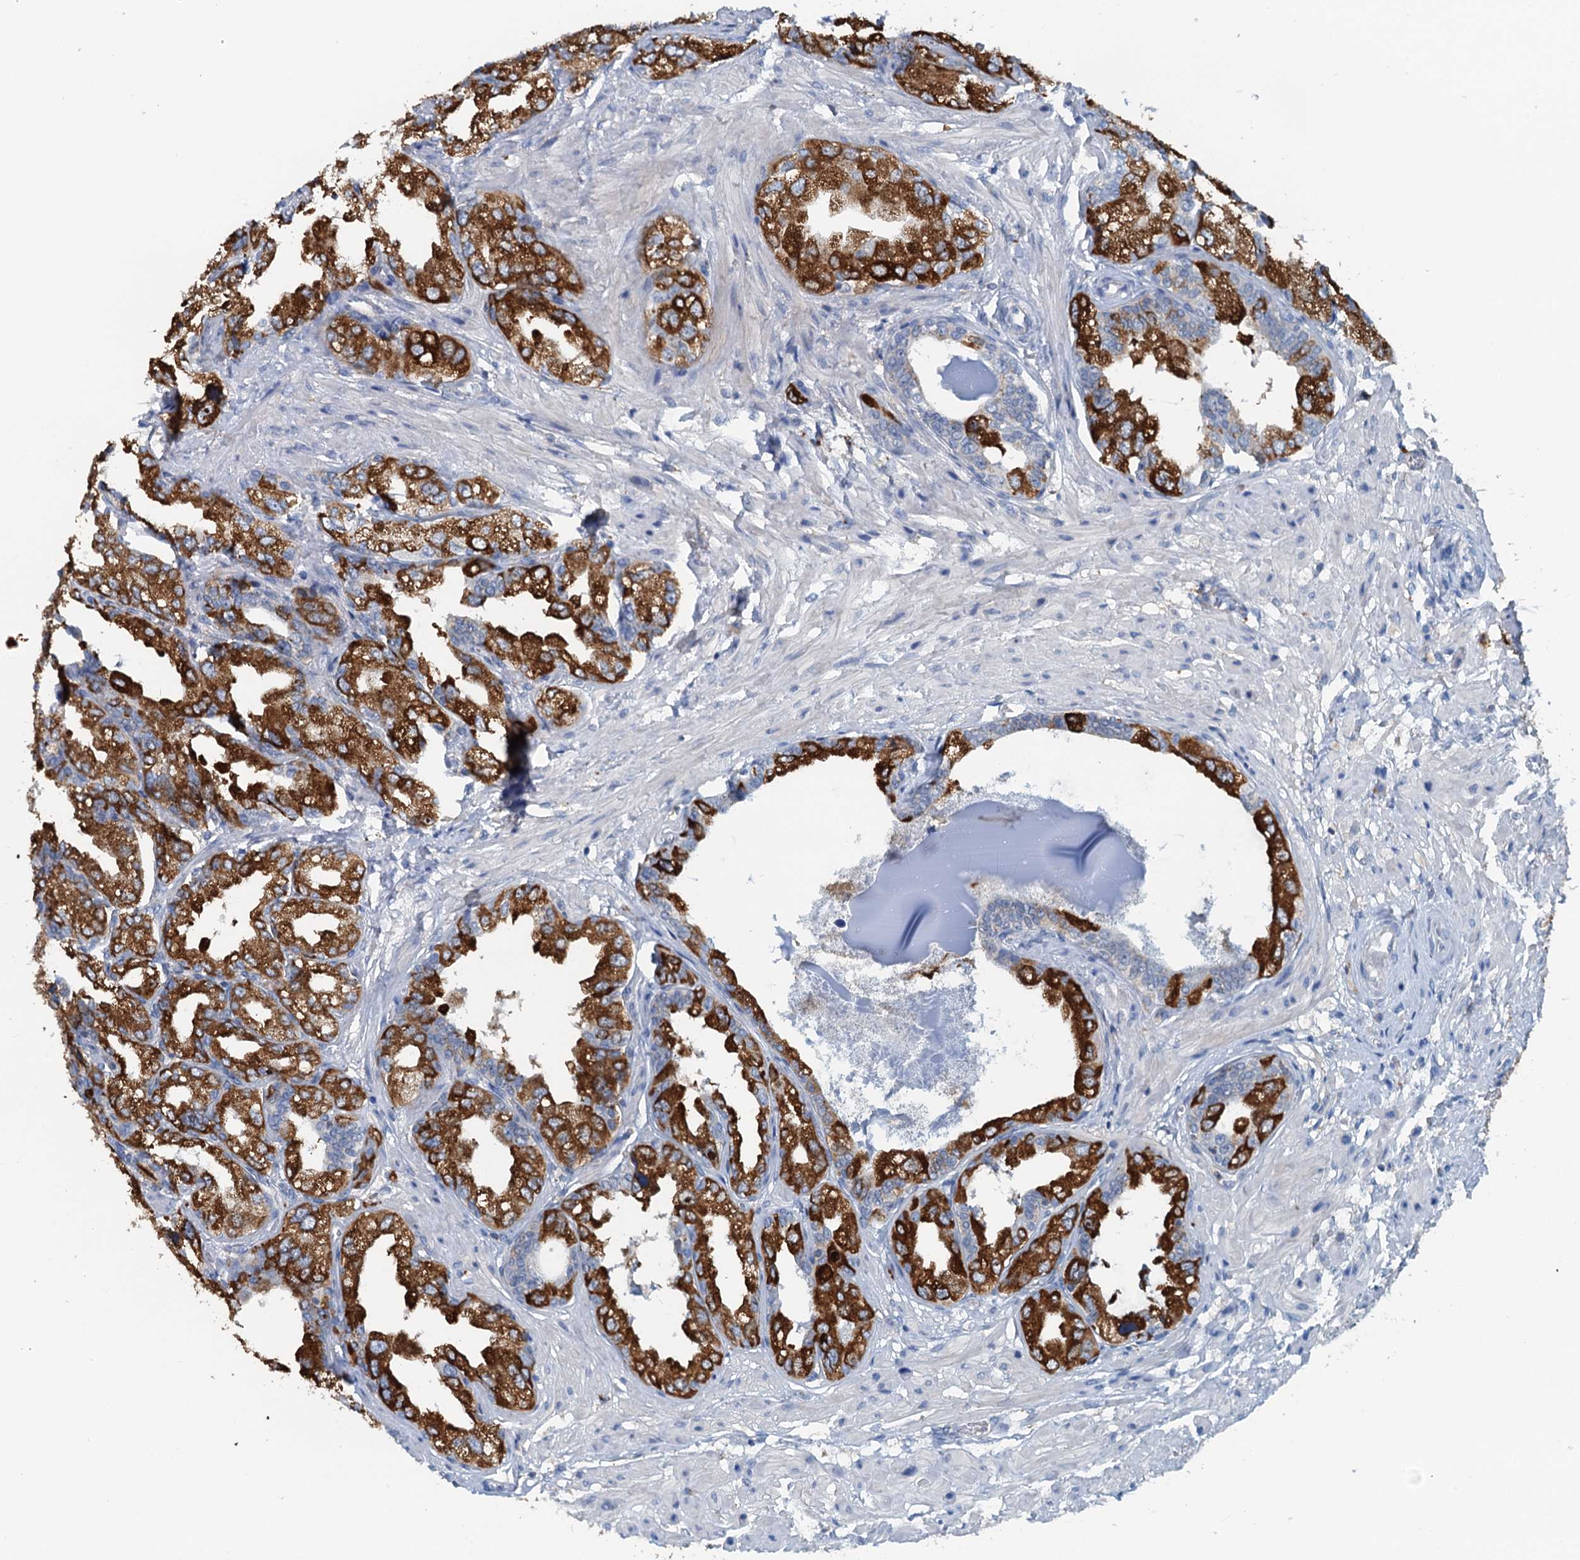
{"staining": {"intensity": "strong", "quantity": ">75%", "location": "cytoplasmic/membranous"}, "tissue": "seminal vesicle", "cell_type": "Glandular cells", "image_type": "normal", "snomed": [{"axis": "morphology", "description": "Normal tissue, NOS"}, {"axis": "topography", "description": "Seminal veicle"}], "caption": "Protein analysis of unremarkable seminal vesicle reveals strong cytoplasmic/membranous expression in about >75% of glandular cells. The staining is performed using DAB (3,3'-diaminobenzidine) brown chromogen to label protein expression. The nuclei are counter-stained blue using hematoxylin.", "gene": "THAP10", "patient": {"sex": "male", "age": 63}}